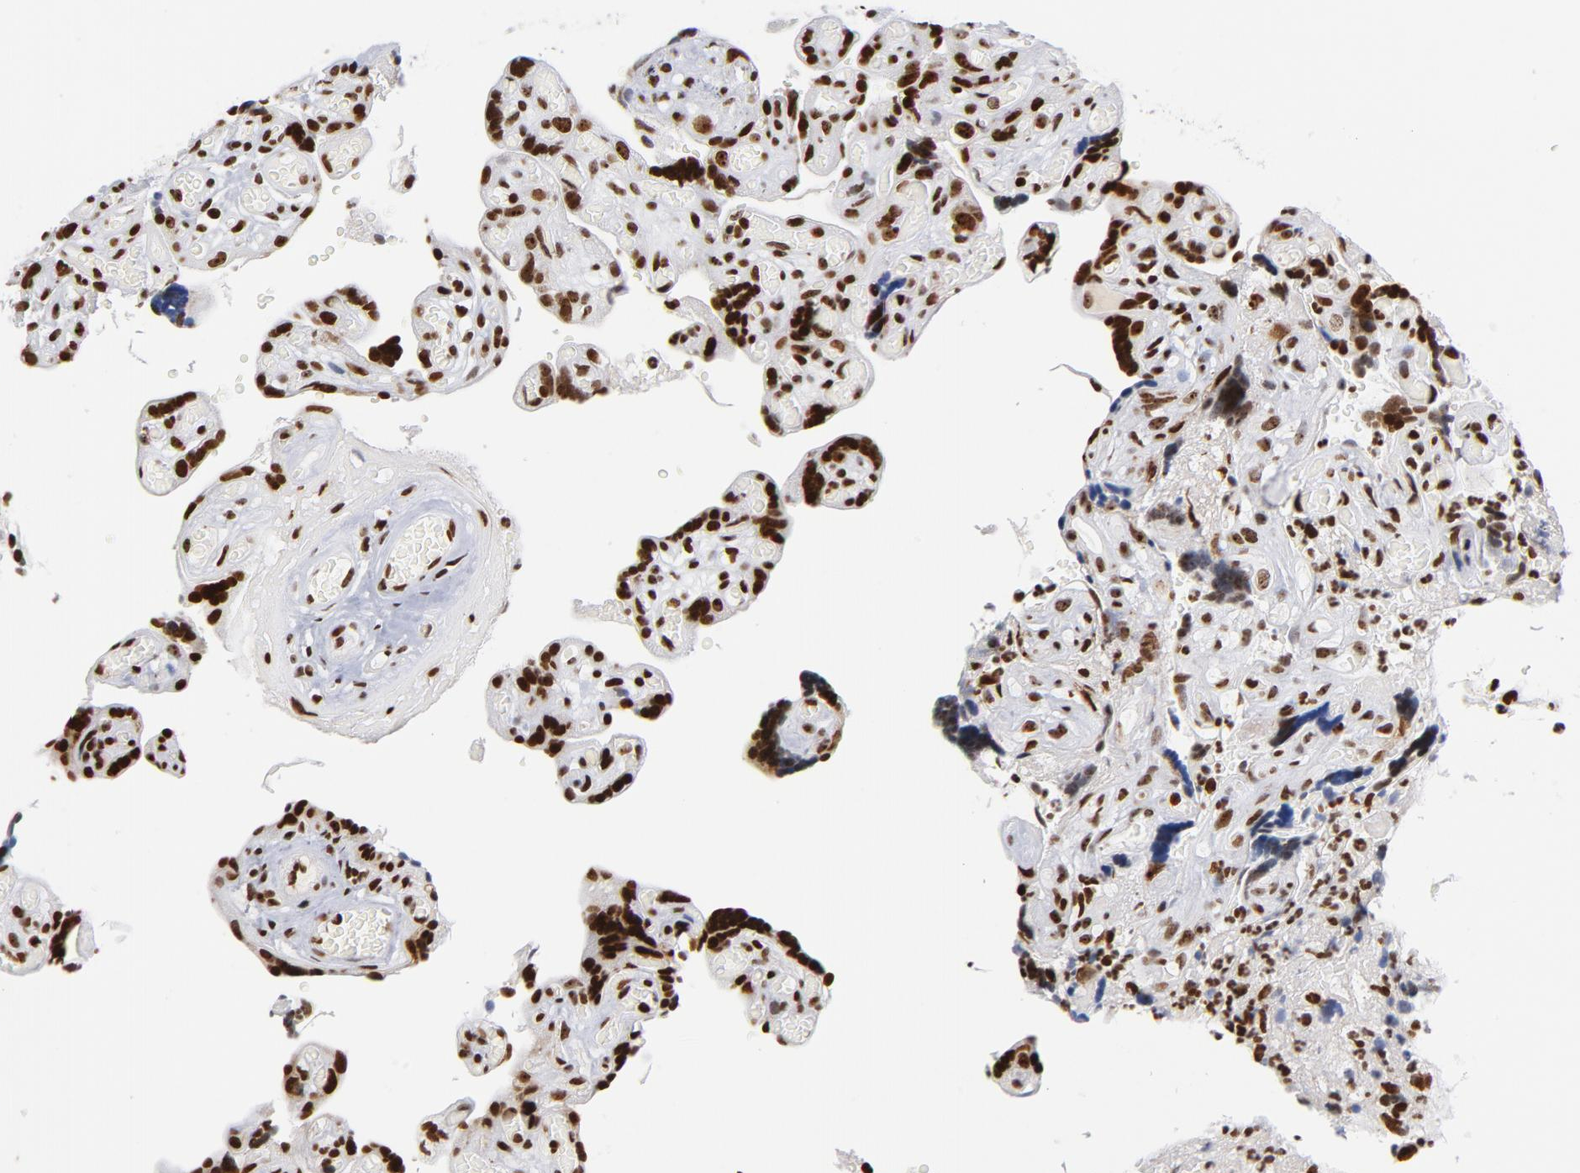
{"staining": {"intensity": "strong", "quantity": ">75%", "location": "nuclear"}, "tissue": "placenta", "cell_type": "Decidual cells", "image_type": "normal", "snomed": [{"axis": "morphology", "description": "Normal tissue, NOS"}, {"axis": "topography", "description": "Placenta"}], "caption": "A micrograph of human placenta stained for a protein exhibits strong nuclear brown staining in decidual cells.", "gene": "TOP2B", "patient": {"sex": "female", "age": 30}}